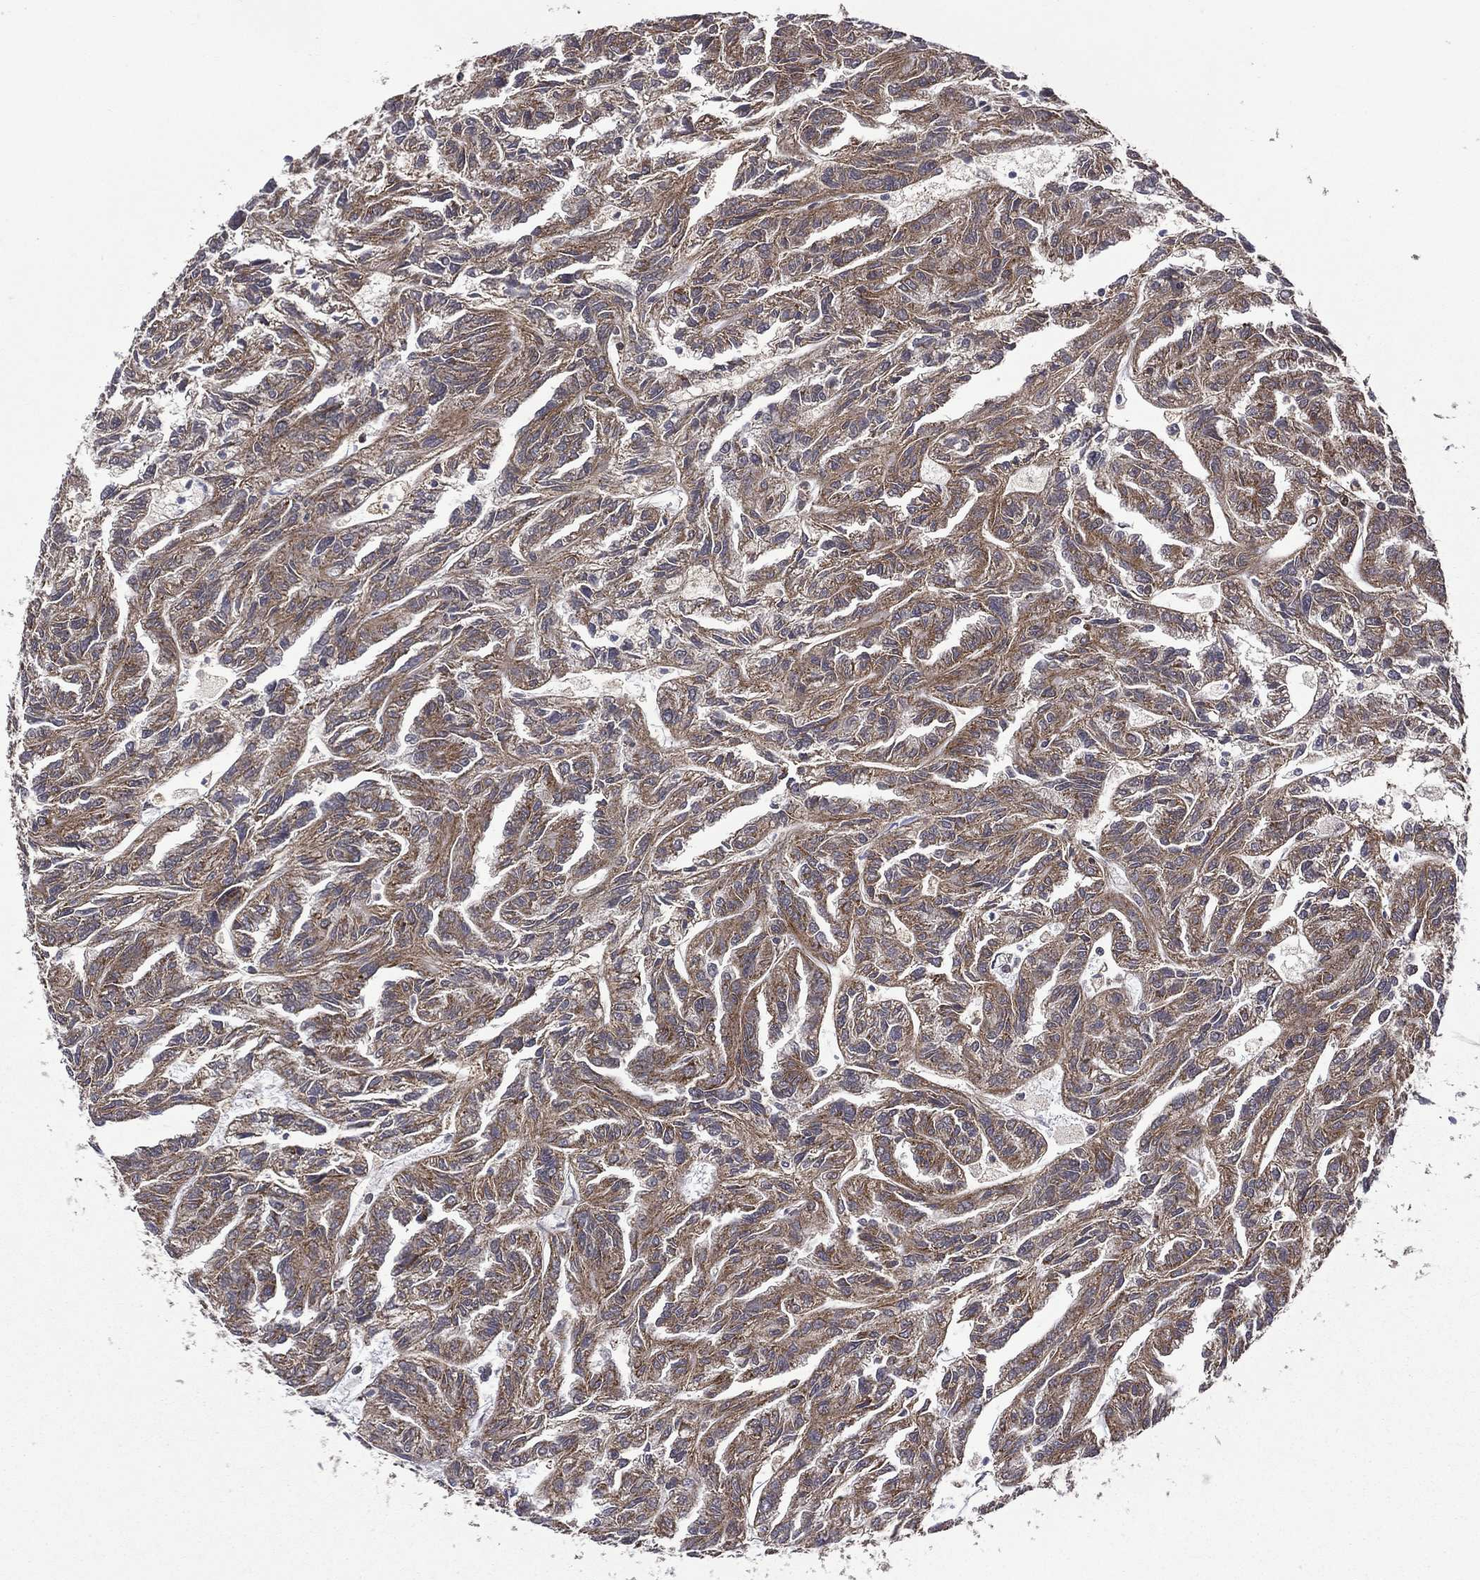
{"staining": {"intensity": "moderate", "quantity": ">75%", "location": "cytoplasmic/membranous"}, "tissue": "renal cancer", "cell_type": "Tumor cells", "image_type": "cancer", "snomed": [{"axis": "morphology", "description": "Adenocarcinoma, NOS"}, {"axis": "topography", "description": "Kidney"}], "caption": "The micrograph shows a brown stain indicating the presence of a protein in the cytoplasmic/membranous of tumor cells in renal cancer.", "gene": "GIMAP6", "patient": {"sex": "male", "age": 79}}